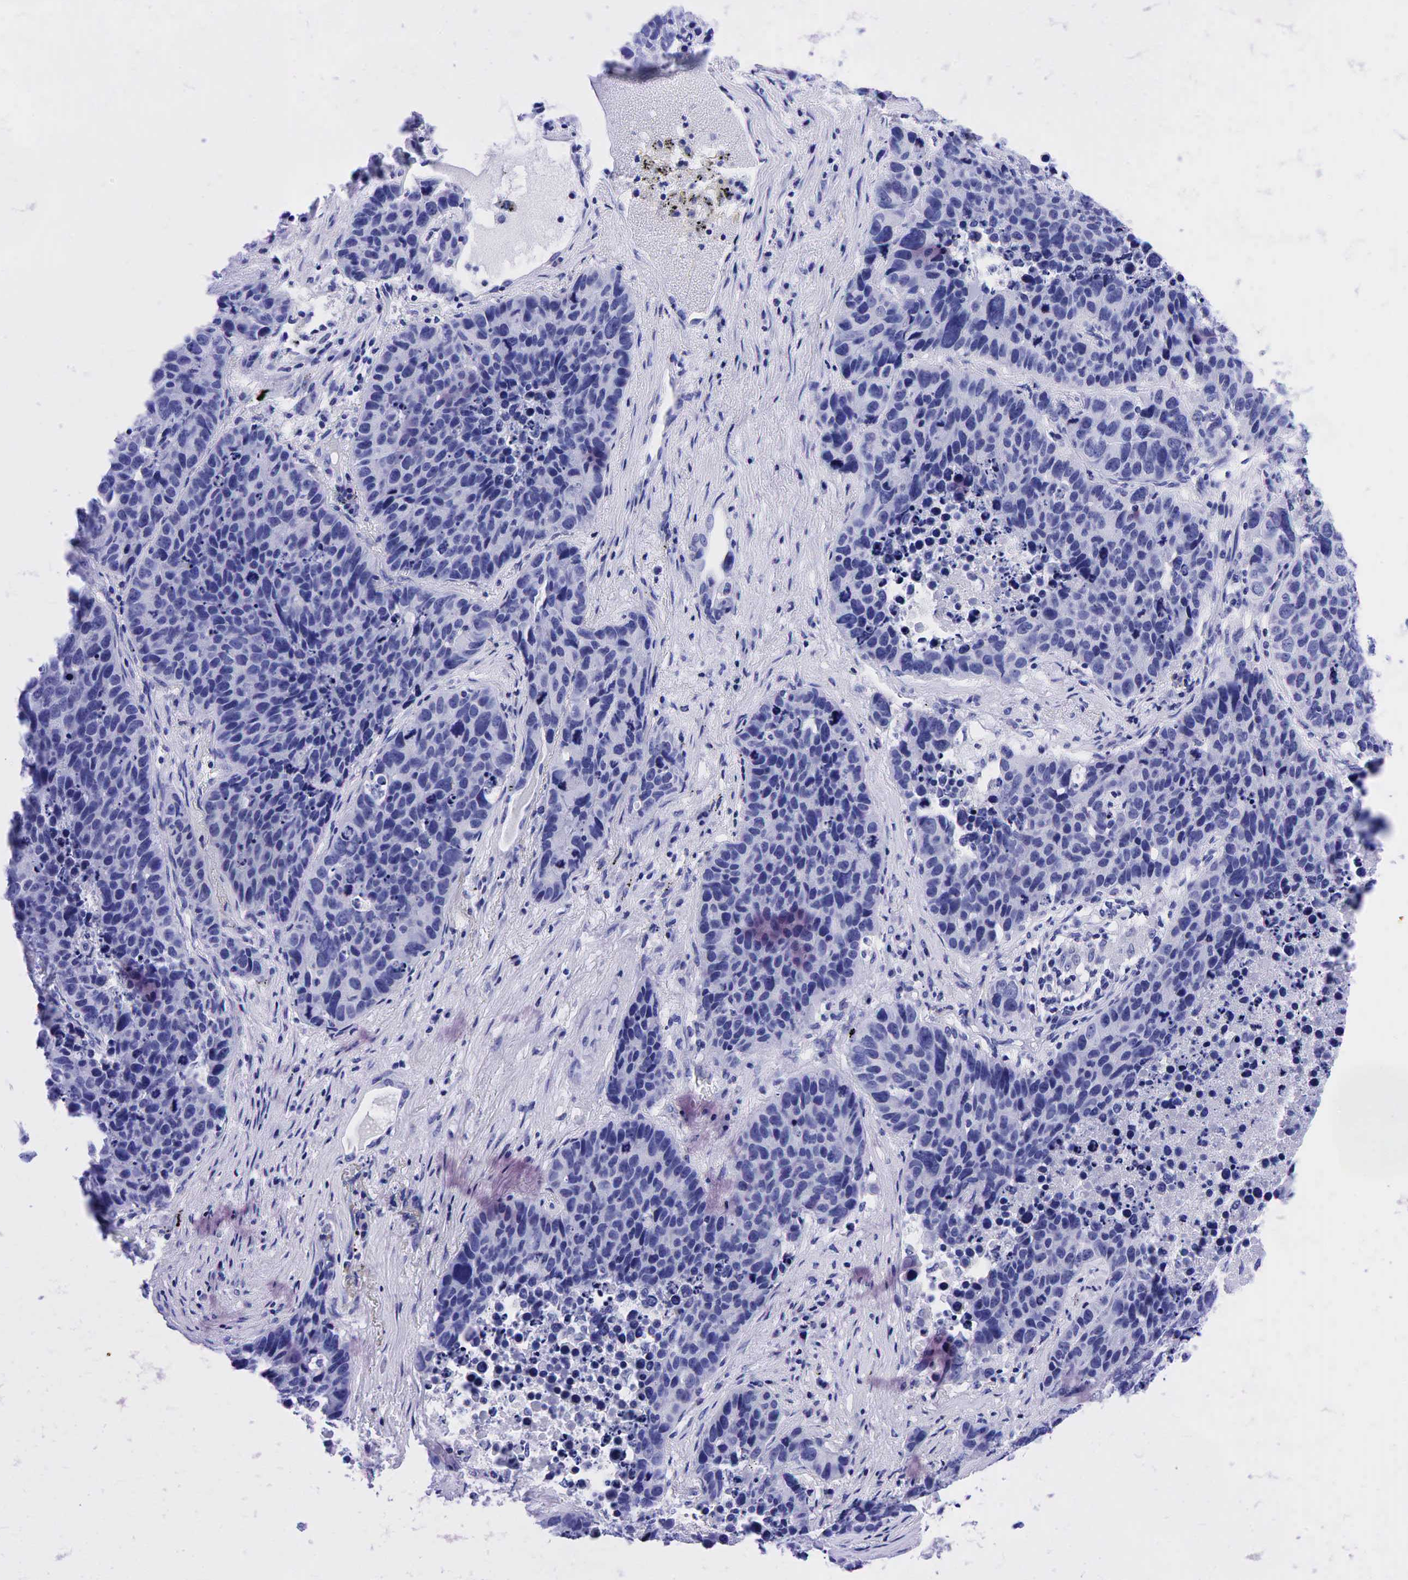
{"staining": {"intensity": "negative", "quantity": "none", "location": "none"}, "tissue": "lung cancer", "cell_type": "Tumor cells", "image_type": "cancer", "snomed": [{"axis": "morphology", "description": "Carcinoid, malignant, NOS"}, {"axis": "topography", "description": "Lung"}], "caption": "Lung cancer was stained to show a protein in brown. There is no significant expression in tumor cells. Nuclei are stained in blue.", "gene": "ESR1", "patient": {"sex": "male", "age": 60}}